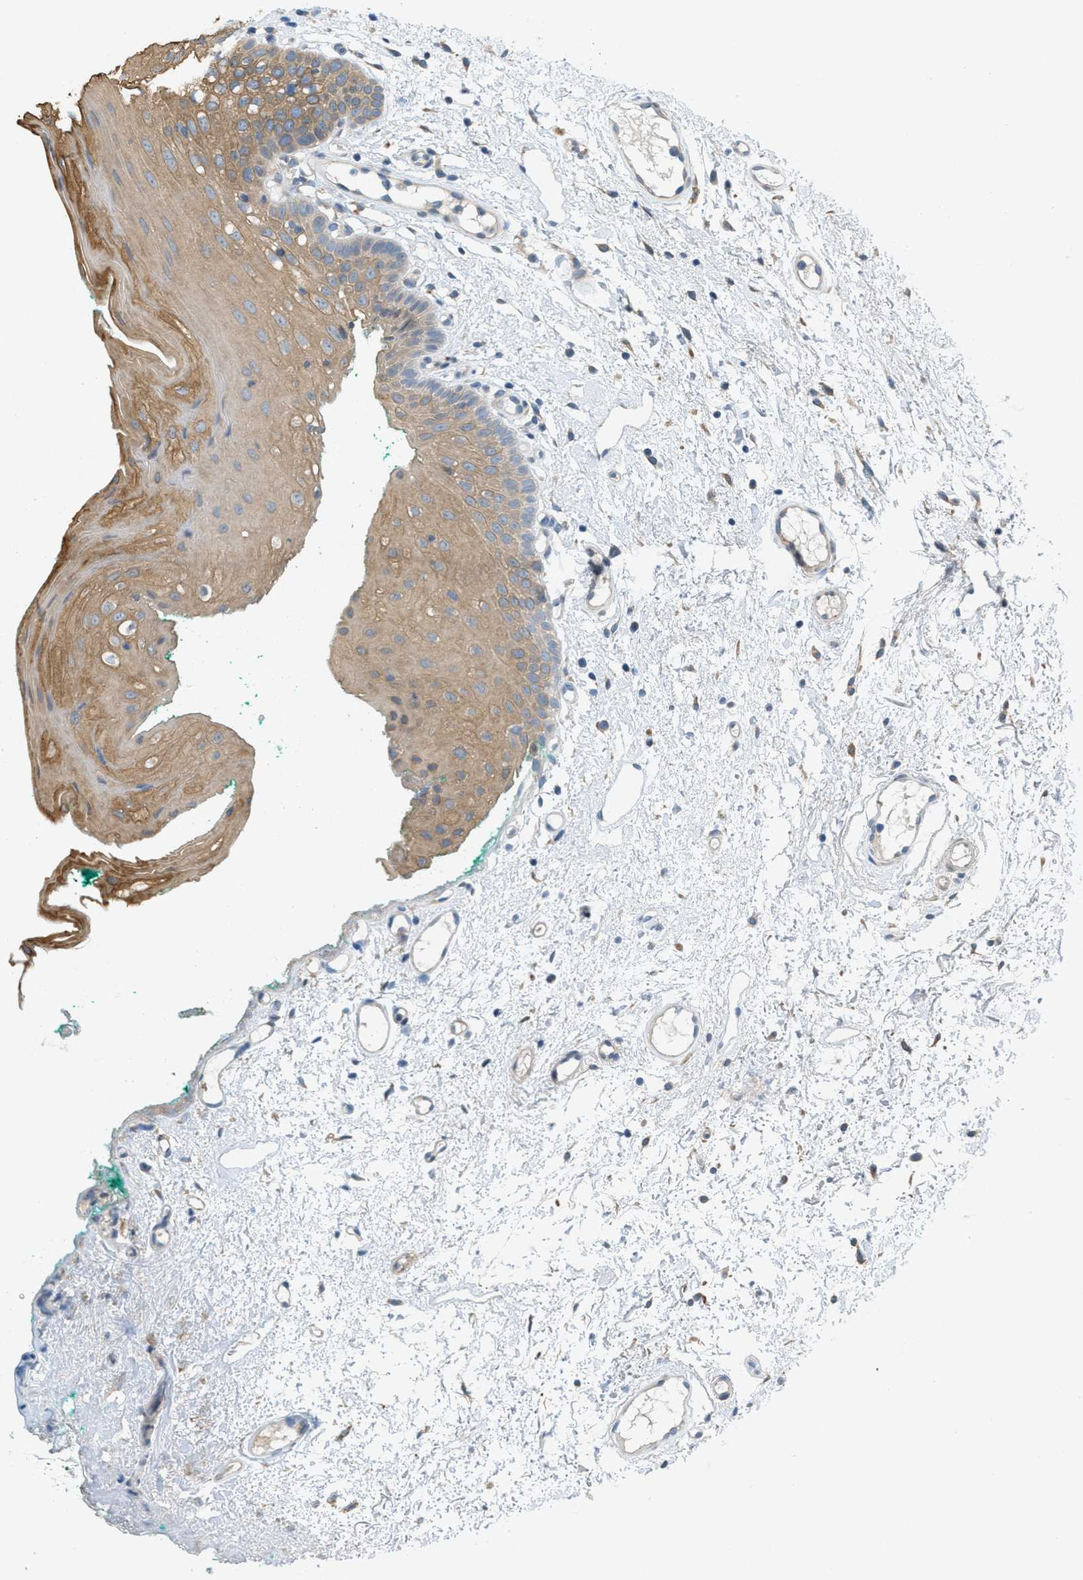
{"staining": {"intensity": "moderate", "quantity": ">75%", "location": "cytoplasmic/membranous"}, "tissue": "oral mucosa", "cell_type": "Squamous epithelial cells", "image_type": "normal", "snomed": [{"axis": "morphology", "description": "Normal tissue, NOS"}, {"axis": "morphology", "description": "Squamous cell carcinoma, NOS"}, {"axis": "topography", "description": "Oral tissue"}, {"axis": "topography", "description": "Salivary gland"}, {"axis": "topography", "description": "Head-Neck"}], "caption": "A high-resolution image shows immunohistochemistry (IHC) staining of normal oral mucosa, which shows moderate cytoplasmic/membranous expression in about >75% of squamous epithelial cells.", "gene": "SIGMAR1", "patient": {"sex": "female", "age": 62}}